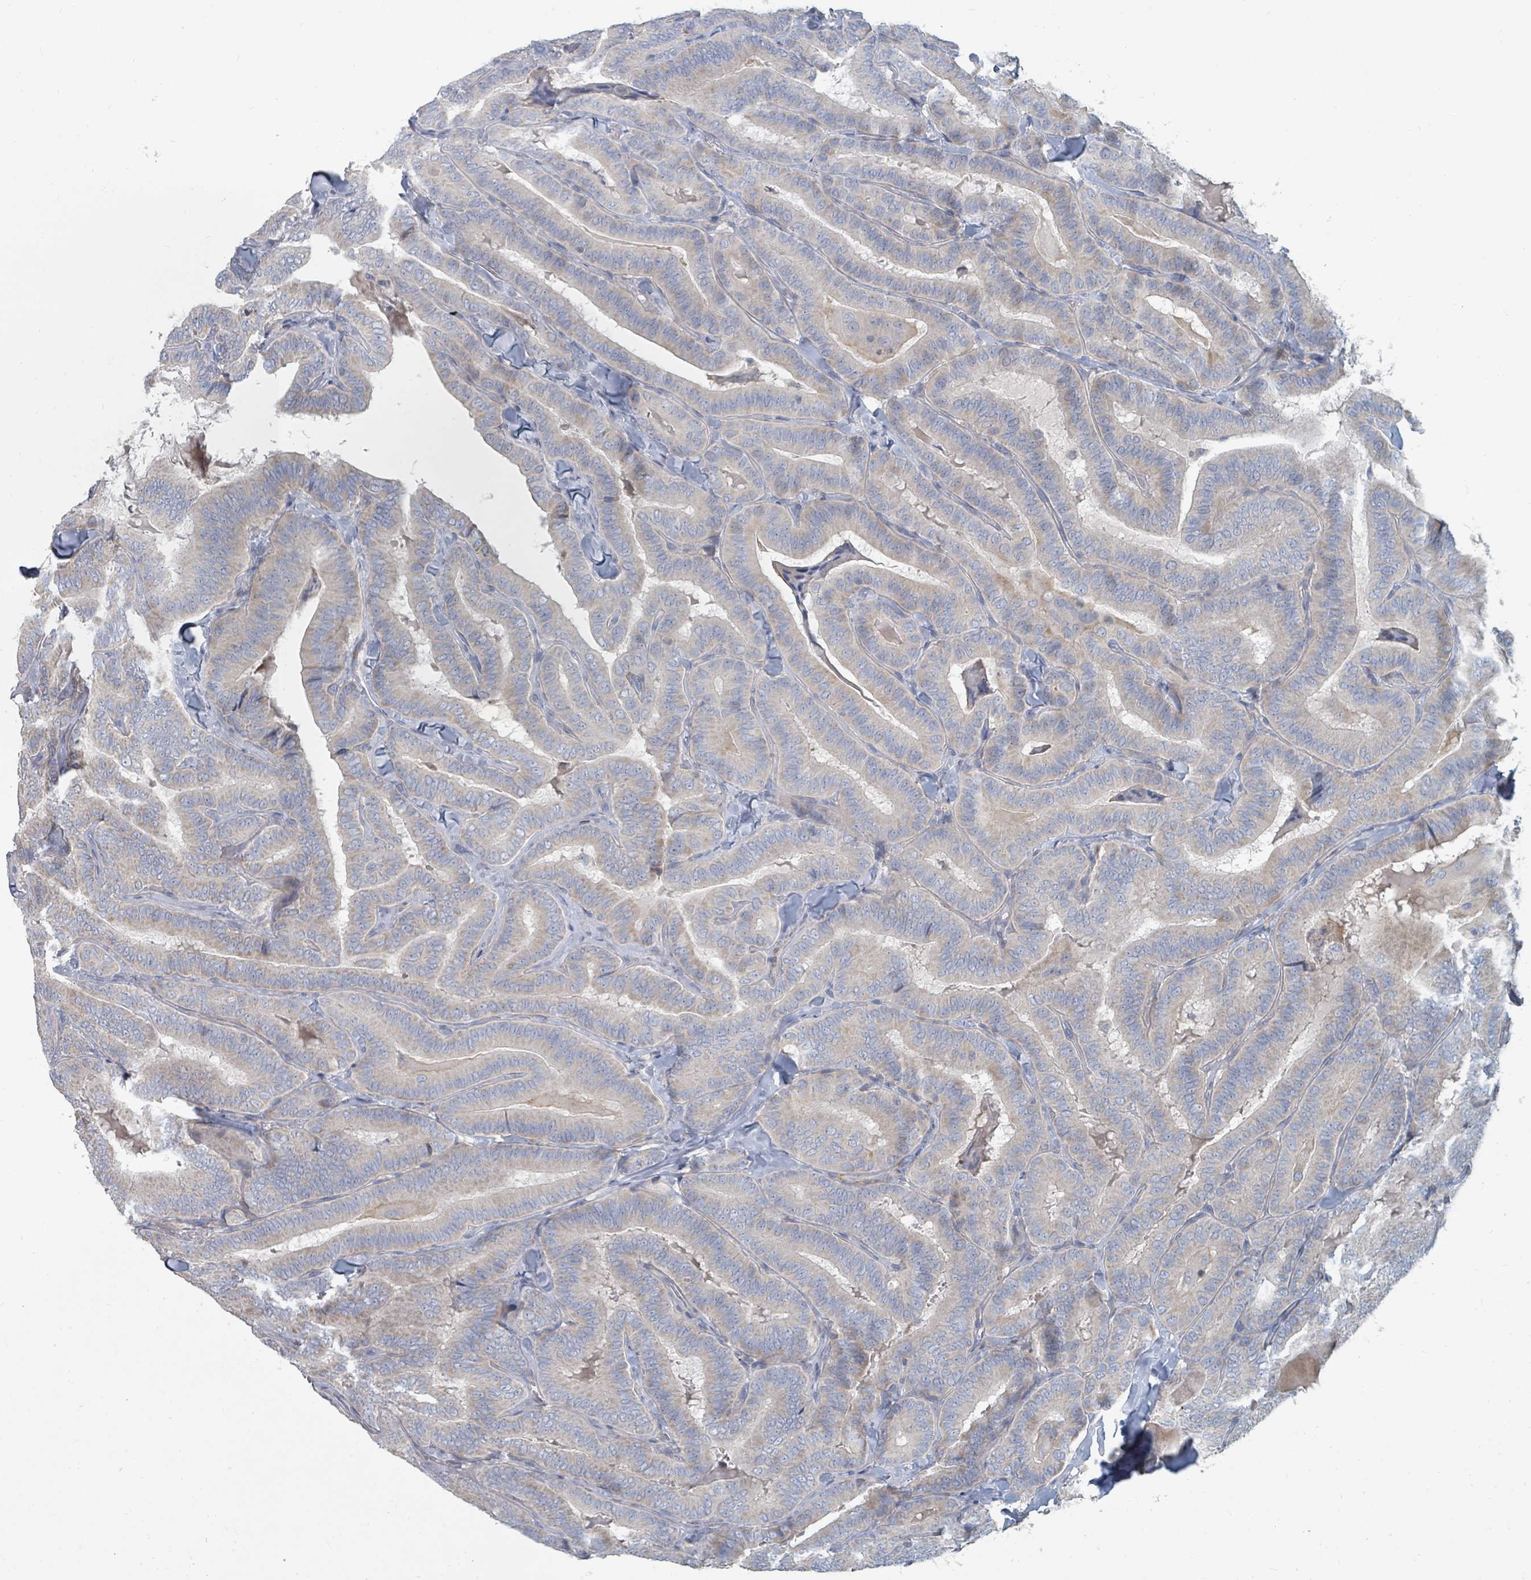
{"staining": {"intensity": "negative", "quantity": "none", "location": "none"}, "tissue": "thyroid cancer", "cell_type": "Tumor cells", "image_type": "cancer", "snomed": [{"axis": "morphology", "description": "Papillary adenocarcinoma, NOS"}, {"axis": "topography", "description": "Thyroid gland"}], "caption": "DAB immunohistochemical staining of thyroid cancer (papillary adenocarcinoma) reveals no significant staining in tumor cells. (Brightfield microscopy of DAB IHC at high magnification).", "gene": "ARGFX", "patient": {"sex": "male", "age": 61}}